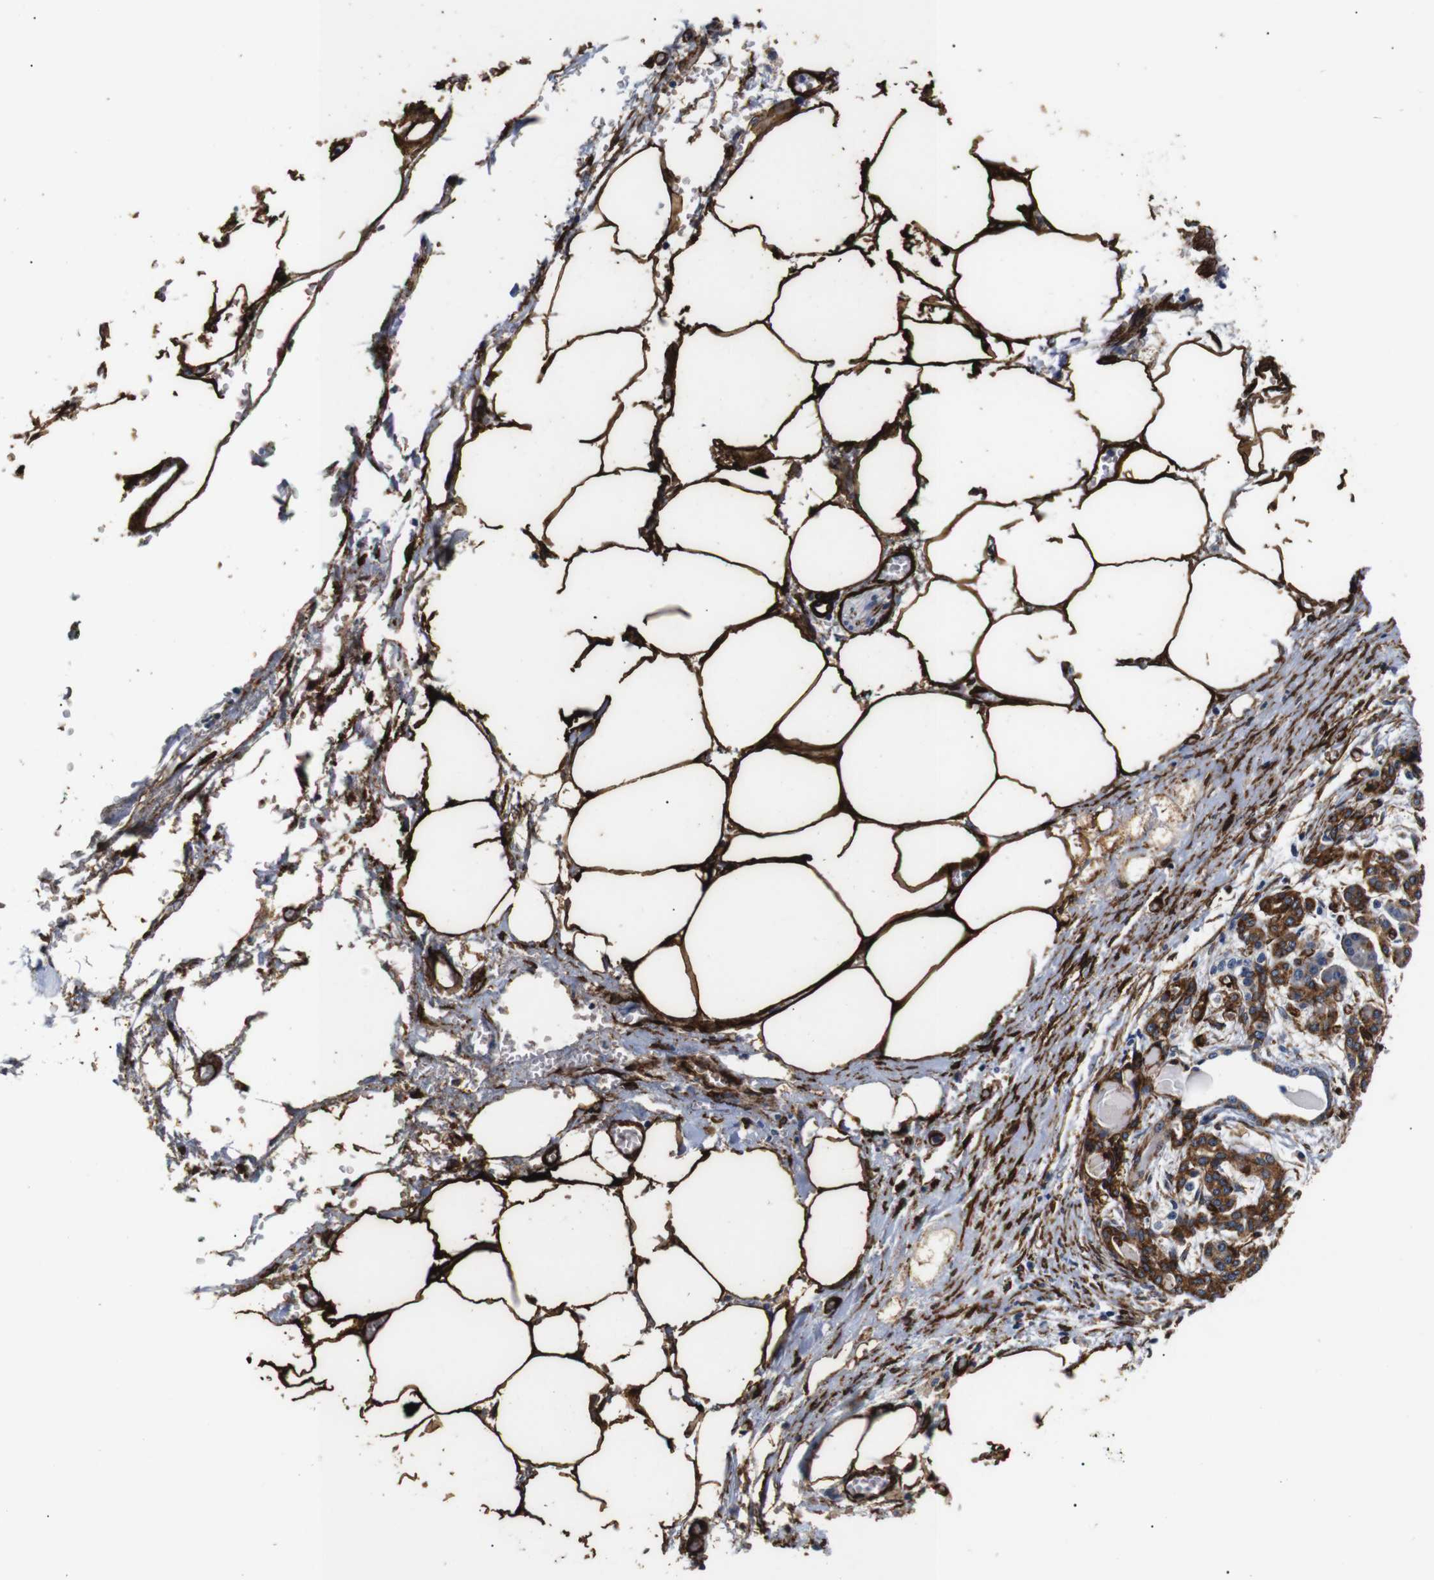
{"staining": {"intensity": "moderate", "quantity": ">75%", "location": "cytoplasmic/membranous"}, "tissue": "pancreatic cancer", "cell_type": "Tumor cells", "image_type": "cancer", "snomed": [{"axis": "morphology", "description": "Adenocarcinoma, NOS"}, {"axis": "topography", "description": "Pancreas"}], "caption": "Immunohistochemical staining of pancreatic cancer exhibits moderate cytoplasmic/membranous protein staining in about >75% of tumor cells.", "gene": "CAV2", "patient": {"sex": "female", "age": 70}}